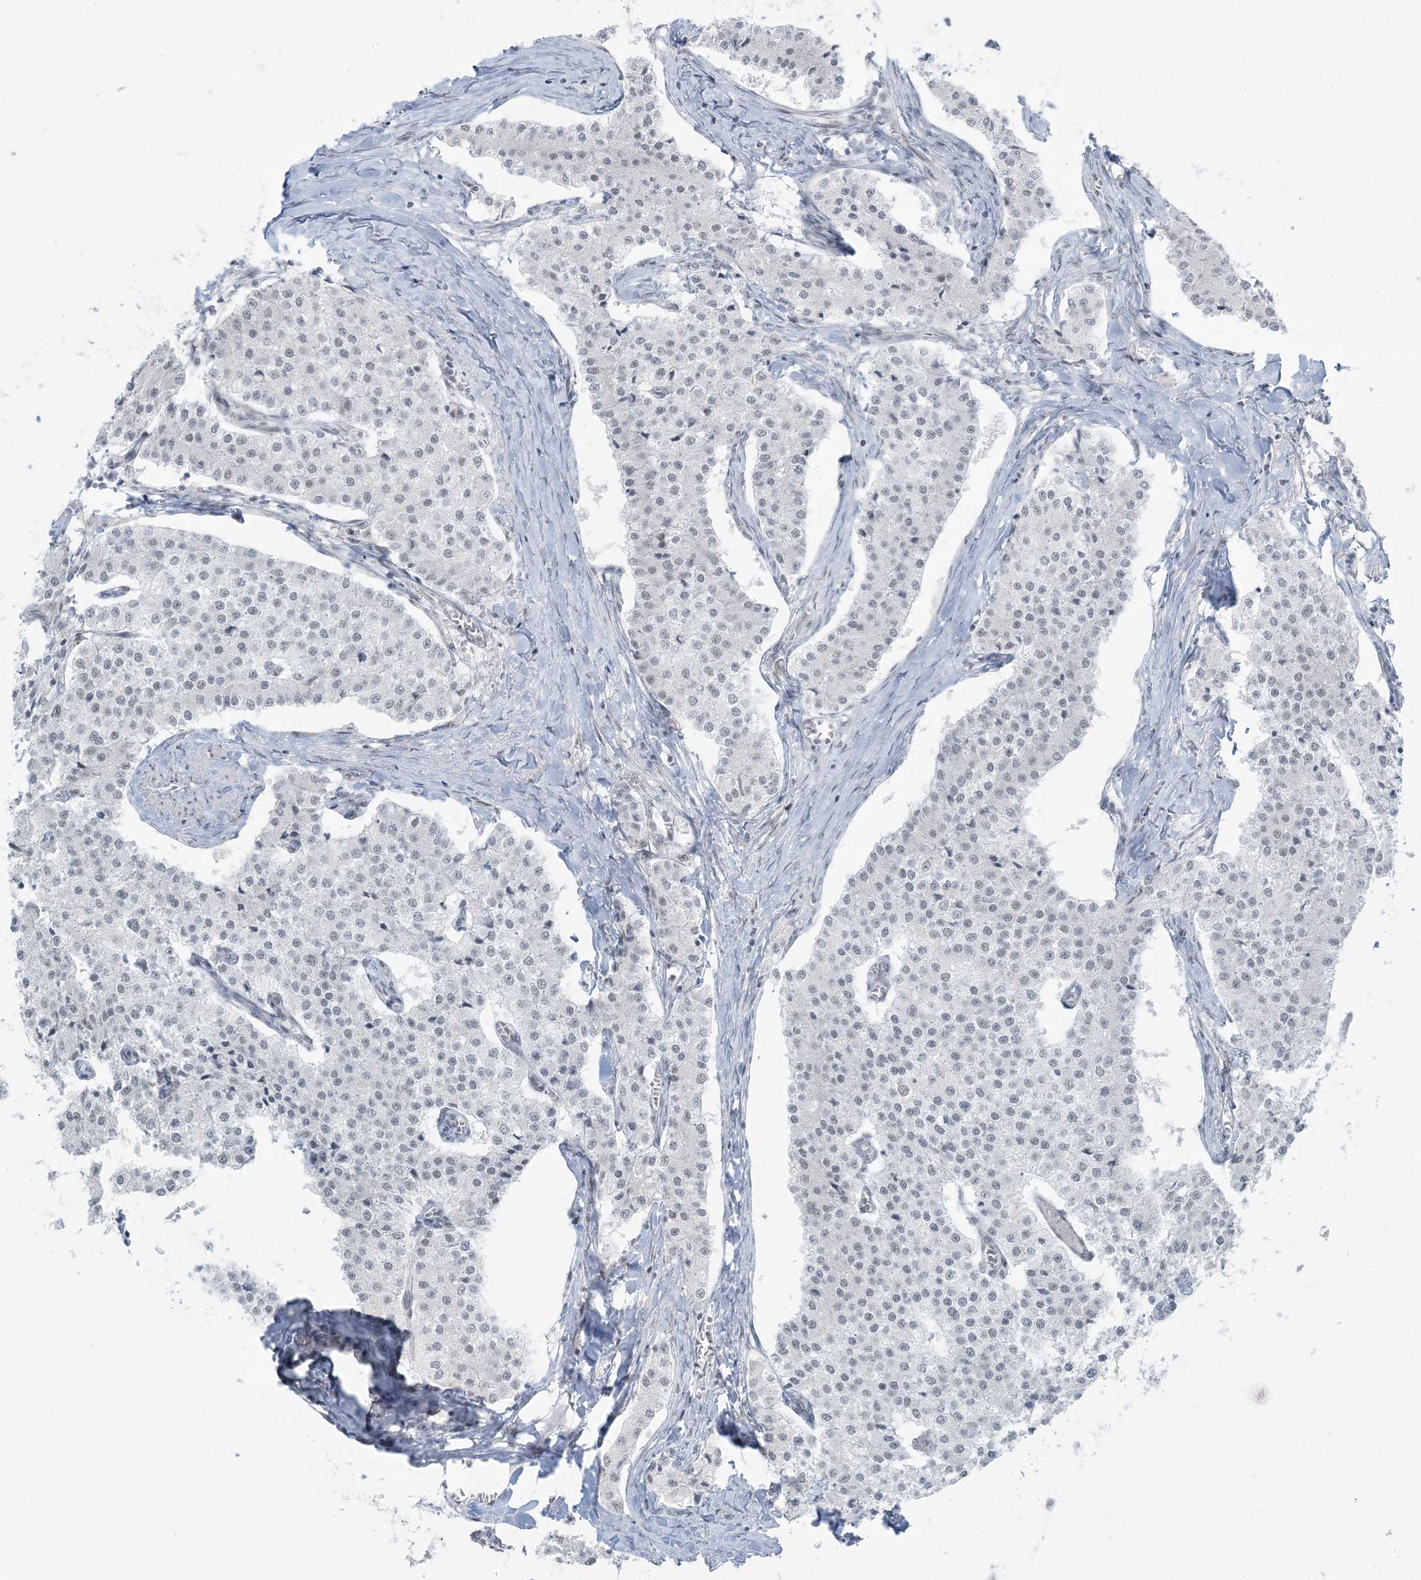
{"staining": {"intensity": "negative", "quantity": "none", "location": "none"}, "tissue": "carcinoid", "cell_type": "Tumor cells", "image_type": "cancer", "snomed": [{"axis": "morphology", "description": "Carcinoid, malignant, NOS"}, {"axis": "topography", "description": "Colon"}], "caption": "Immunohistochemistry (IHC) histopathology image of human carcinoid stained for a protein (brown), which reveals no staining in tumor cells.", "gene": "ZNF787", "patient": {"sex": "female", "age": 52}}